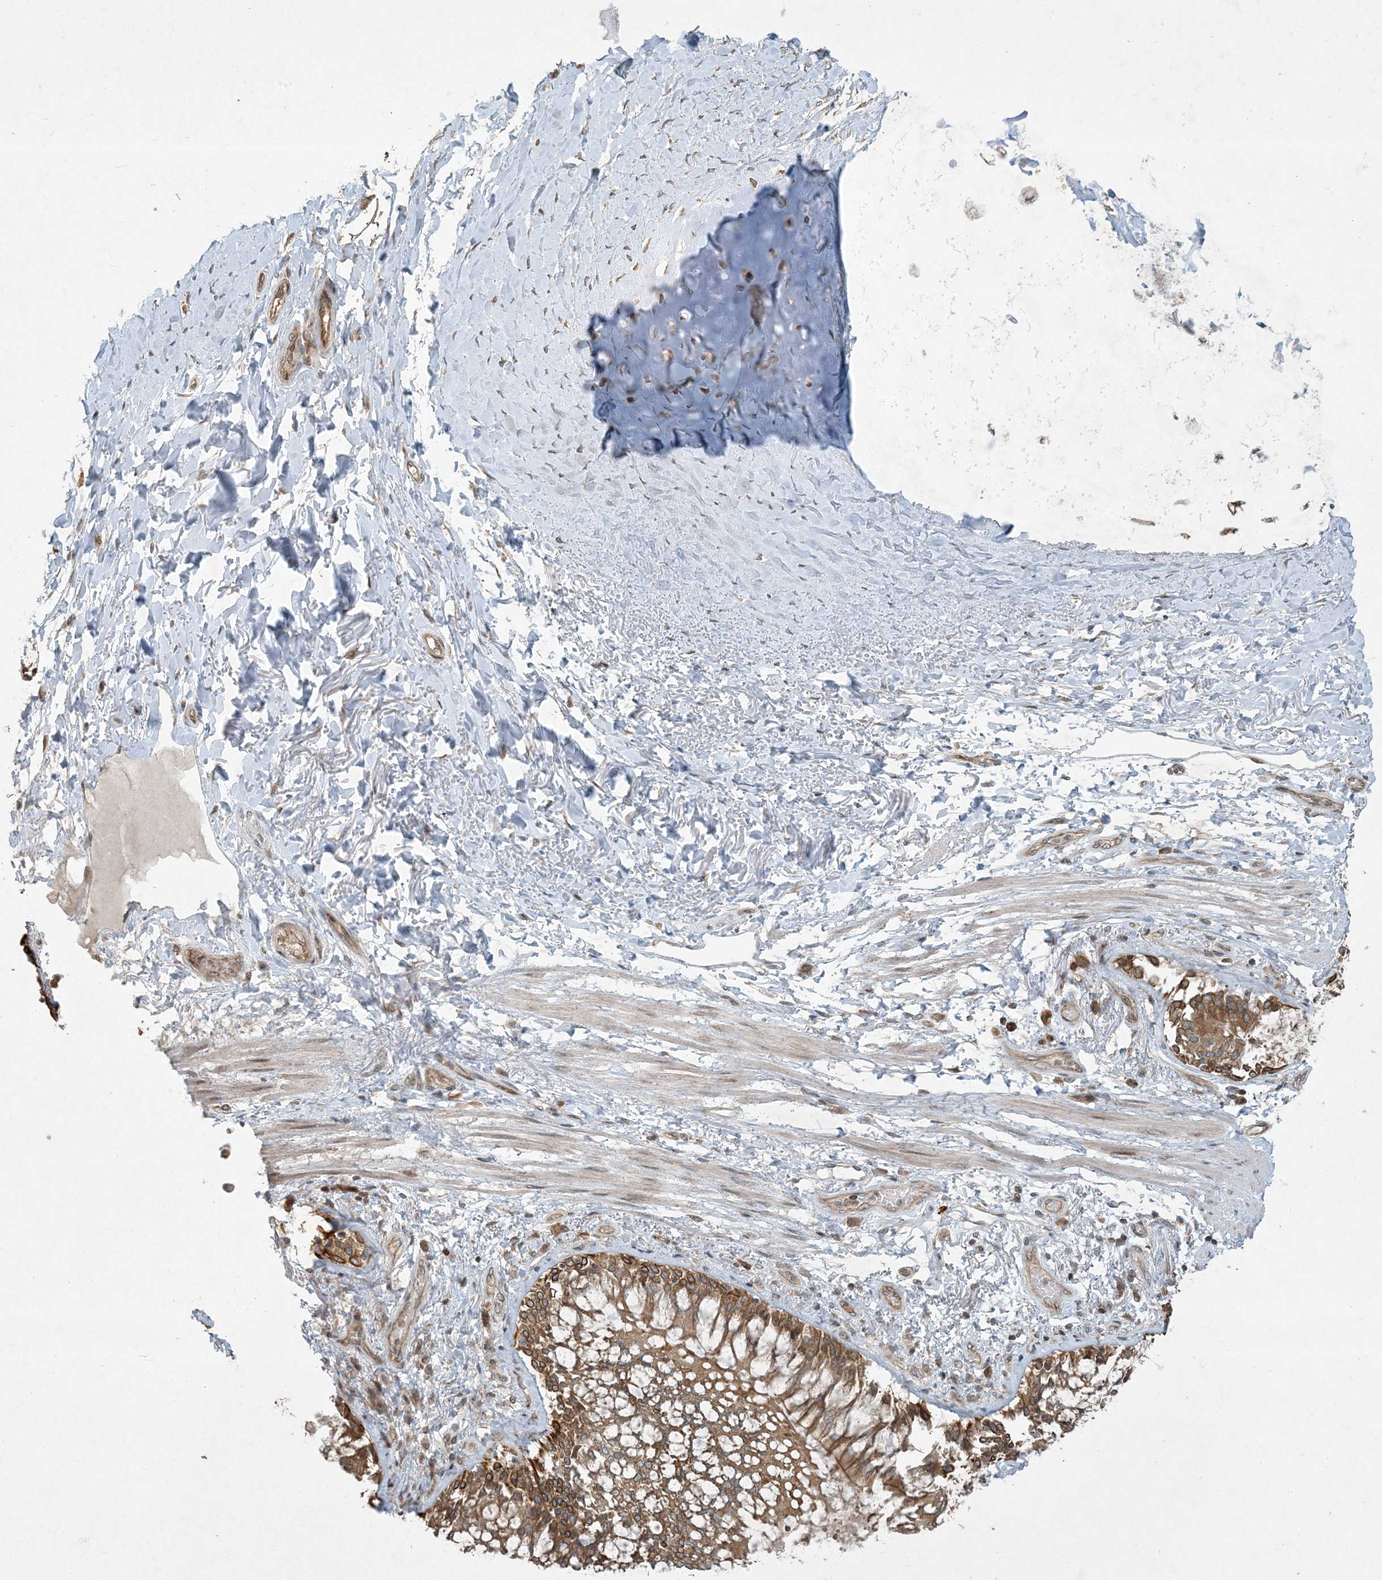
{"staining": {"intensity": "weak", "quantity": "25%-75%", "location": "cytoplasmic/membranous"}, "tissue": "adipose tissue", "cell_type": "Adipocytes", "image_type": "normal", "snomed": [{"axis": "morphology", "description": "Normal tissue, NOS"}, {"axis": "topography", "description": "Cartilage tissue"}, {"axis": "topography", "description": "Bronchus"}, {"axis": "topography", "description": "Lung"}, {"axis": "topography", "description": "Peripheral nerve tissue"}], "caption": "Protein staining displays weak cytoplasmic/membranous expression in about 25%-75% of adipocytes in unremarkable adipose tissue.", "gene": "COMMD8", "patient": {"sex": "female", "age": 49}}